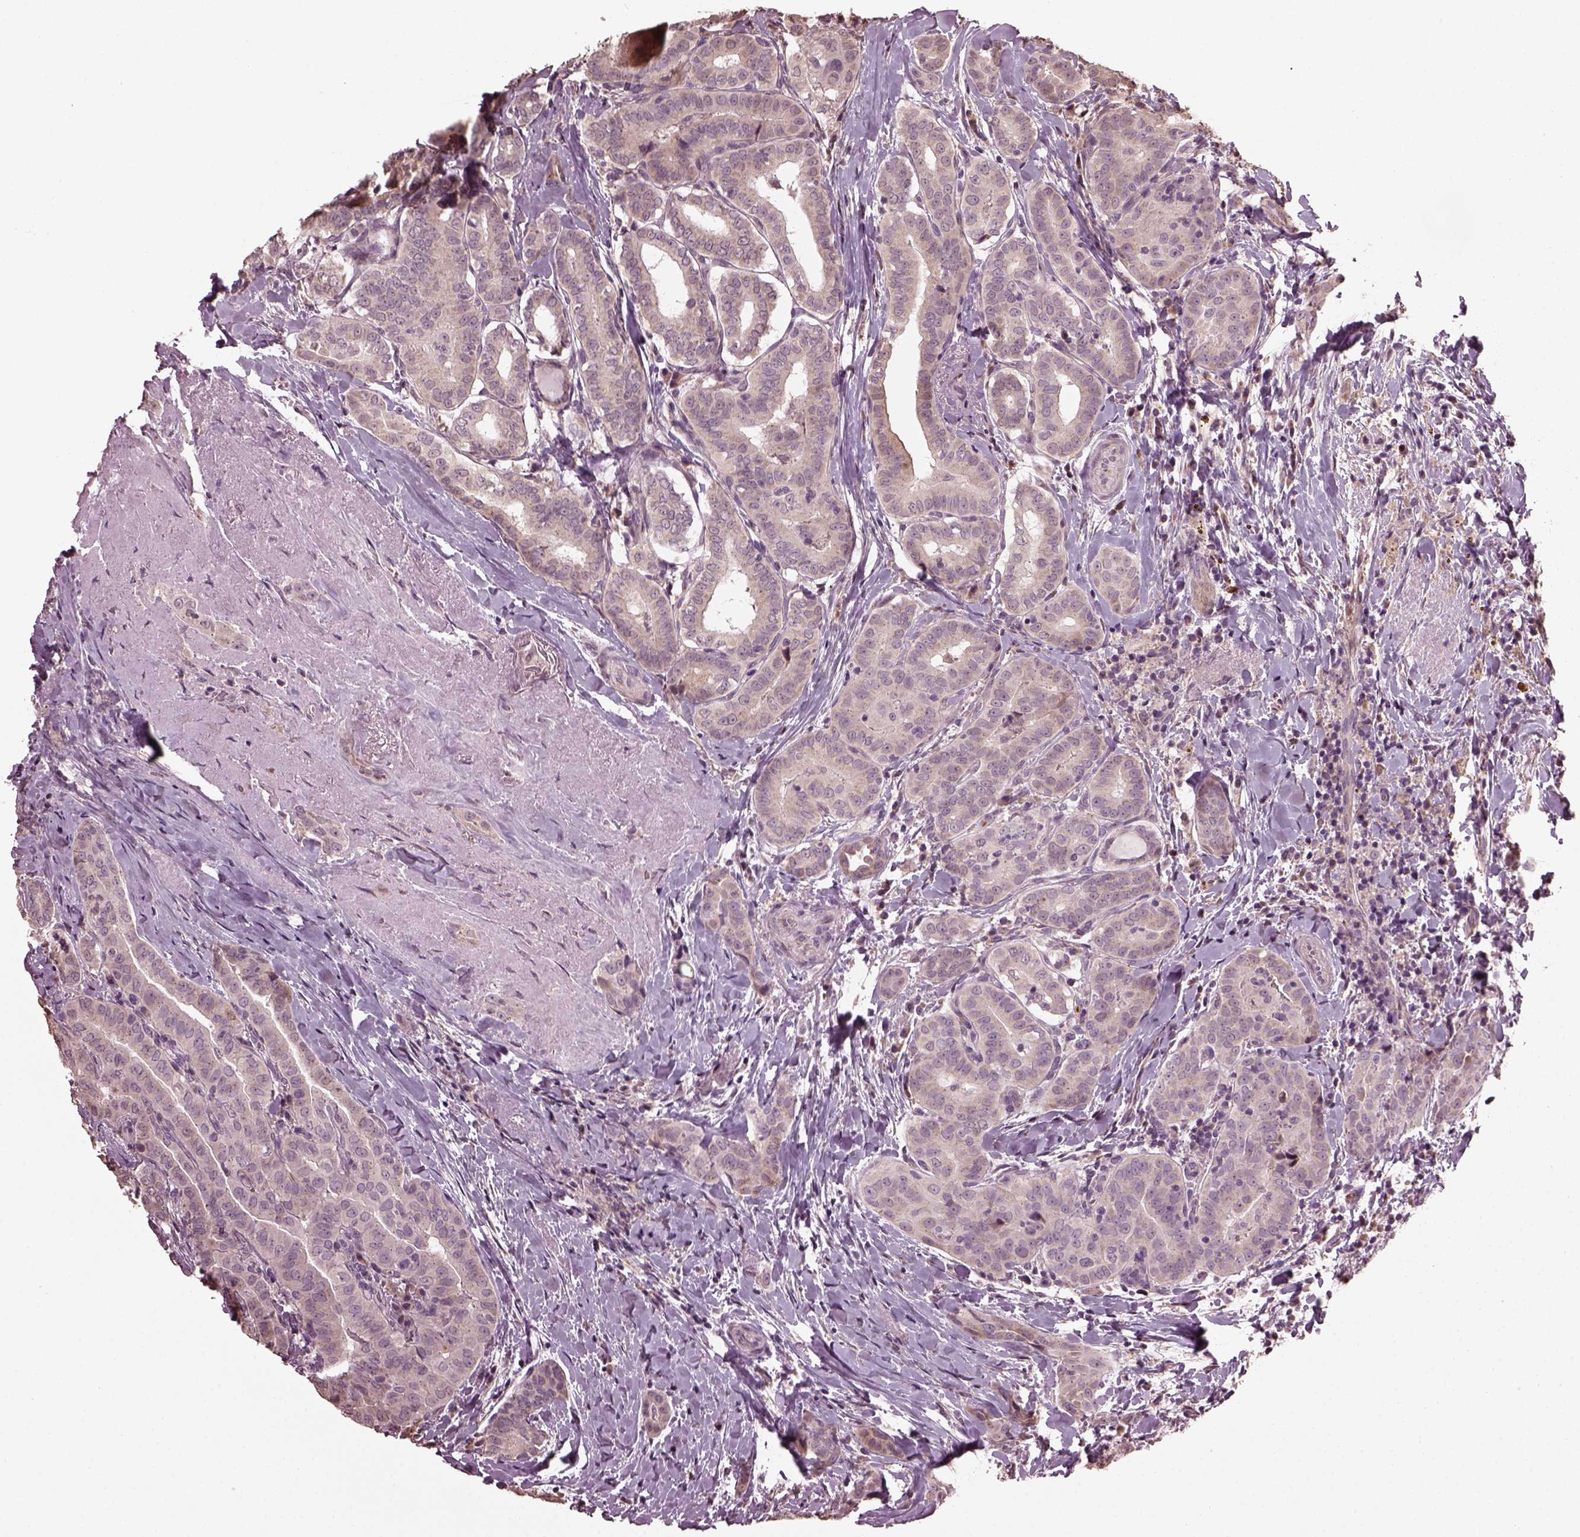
{"staining": {"intensity": "weak", "quantity": "<25%", "location": "cytoplasmic/membranous"}, "tissue": "thyroid cancer", "cell_type": "Tumor cells", "image_type": "cancer", "snomed": [{"axis": "morphology", "description": "Papillary adenocarcinoma, NOS"}, {"axis": "morphology", "description": "Papillary adenoma metastatic"}, {"axis": "topography", "description": "Thyroid gland"}], "caption": "Thyroid cancer (papillary adenocarcinoma) was stained to show a protein in brown. There is no significant expression in tumor cells.", "gene": "RUFY3", "patient": {"sex": "female", "age": 50}}